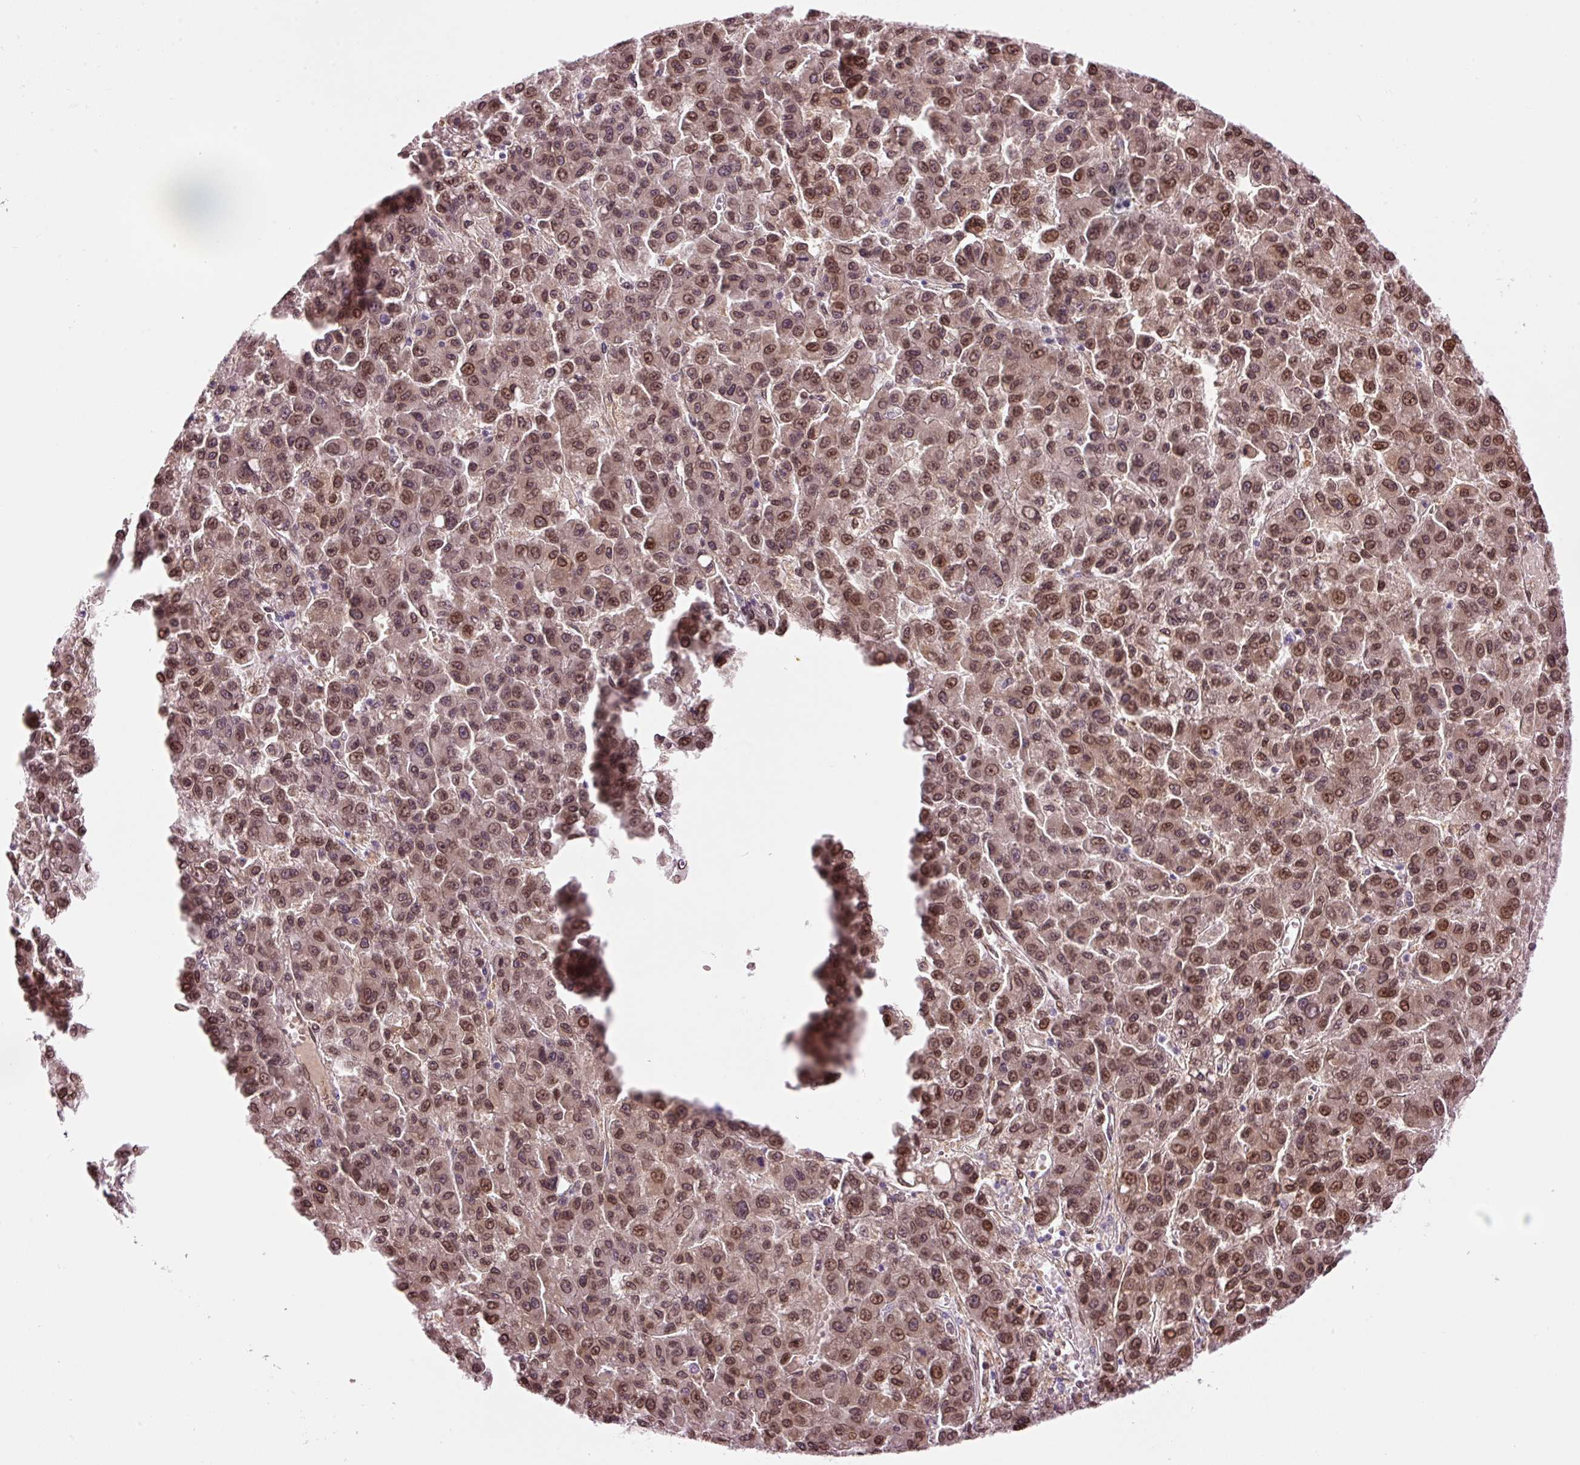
{"staining": {"intensity": "moderate", "quantity": ">75%", "location": "cytoplasmic/membranous,nuclear"}, "tissue": "liver cancer", "cell_type": "Tumor cells", "image_type": "cancer", "snomed": [{"axis": "morphology", "description": "Carcinoma, Hepatocellular, NOS"}, {"axis": "topography", "description": "Liver"}], "caption": "The image displays immunohistochemical staining of liver cancer (hepatocellular carcinoma). There is moderate cytoplasmic/membranous and nuclear expression is appreciated in about >75% of tumor cells. (Brightfield microscopy of DAB IHC at high magnification).", "gene": "ZNF224", "patient": {"sex": "male", "age": 70}}